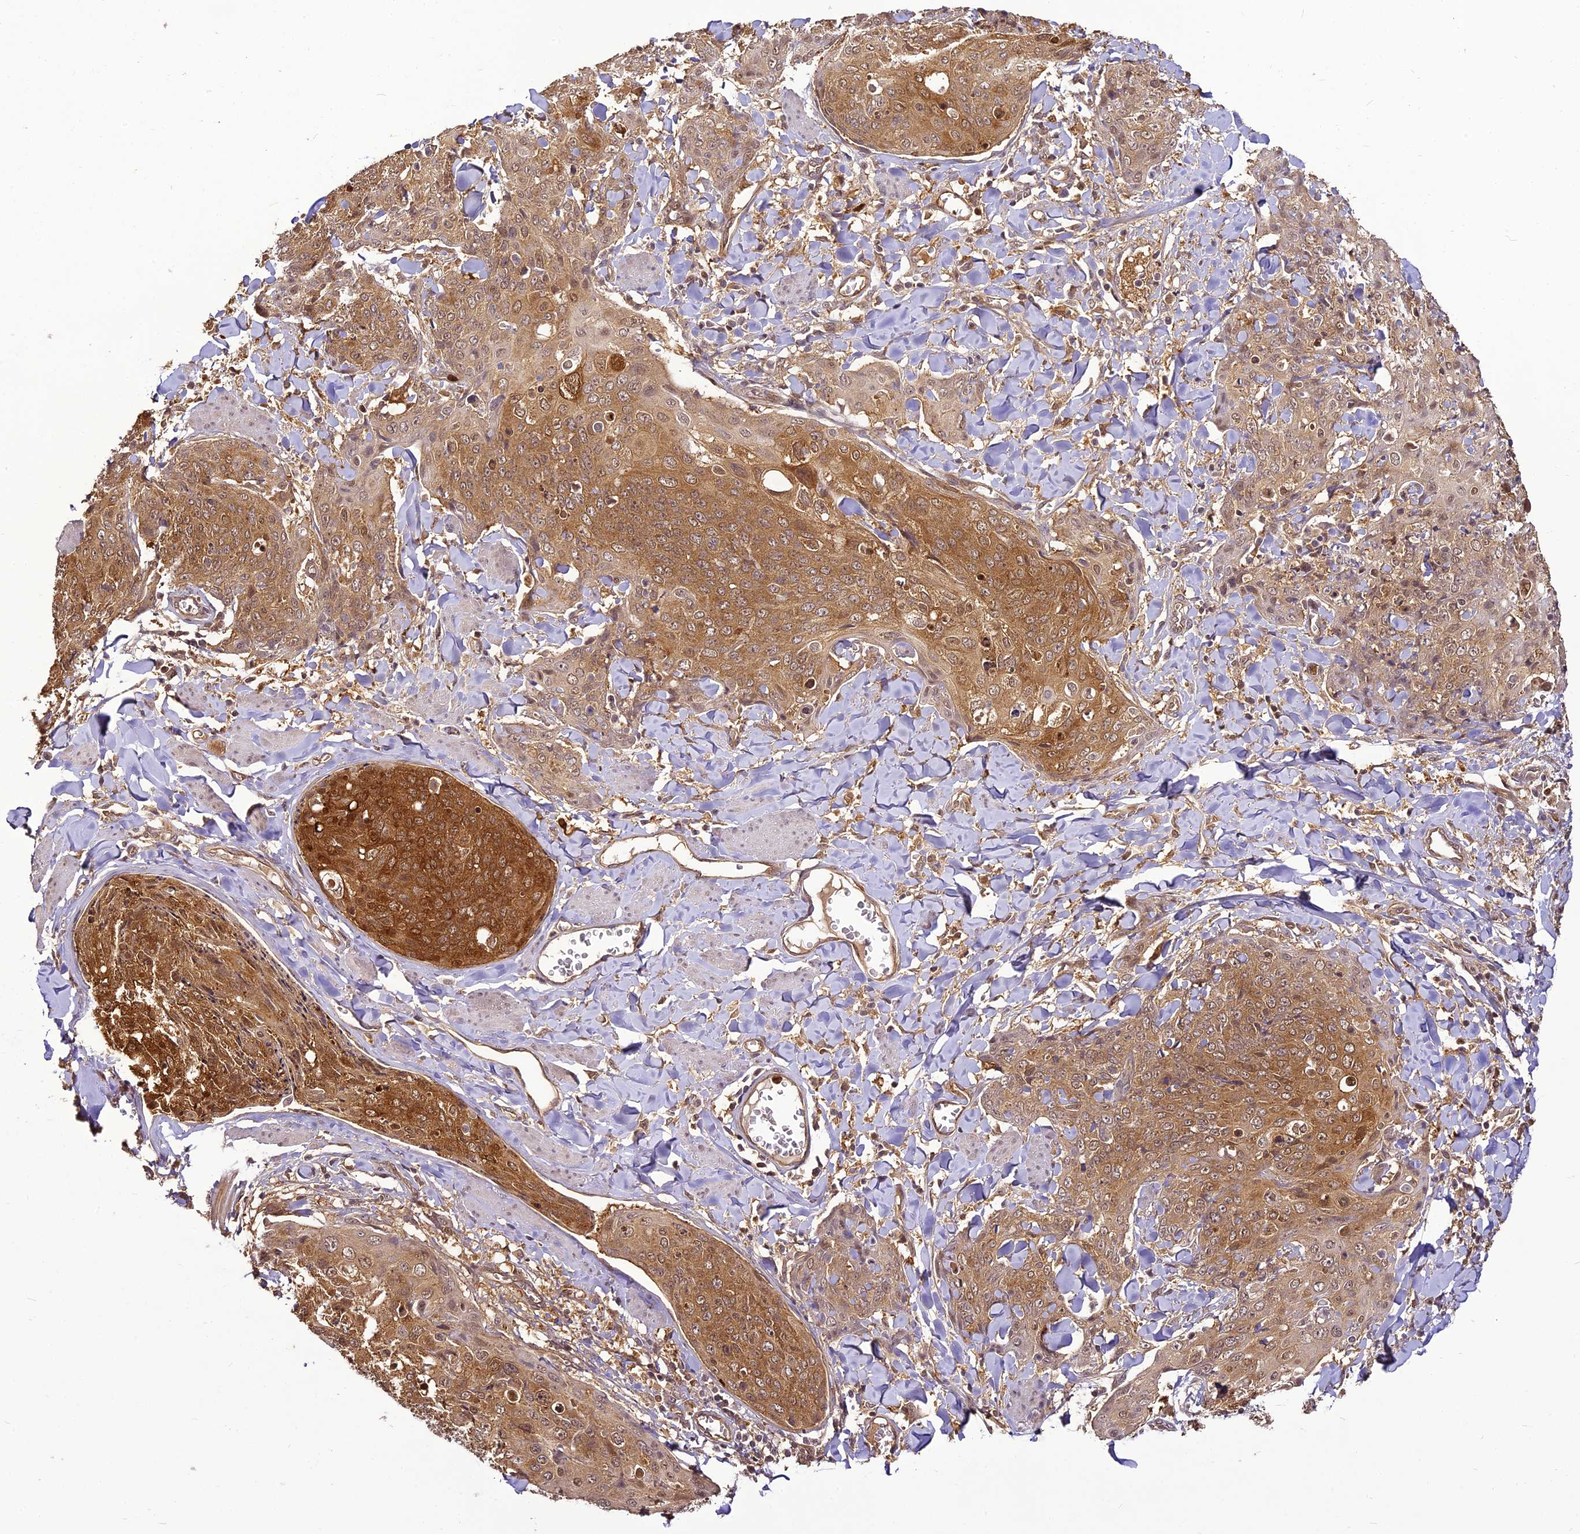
{"staining": {"intensity": "moderate", "quantity": ">75%", "location": "cytoplasmic/membranous"}, "tissue": "skin cancer", "cell_type": "Tumor cells", "image_type": "cancer", "snomed": [{"axis": "morphology", "description": "Squamous cell carcinoma, NOS"}, {"axis": "topography", "description": "Skin"}, {"axis": "topography", "description": "Vulva"}], "caption": "Immunohistochemical staining of skin squamous cell carcinoma shows medium levels of moderate cytoplasmic/membranous positivity in approximately >75% of tumor cells. (DAB IHC with brightfield microscopy, high magnification).", "gene": "BCDIN3D", "patient": {"sex": "female", "age": 85}}